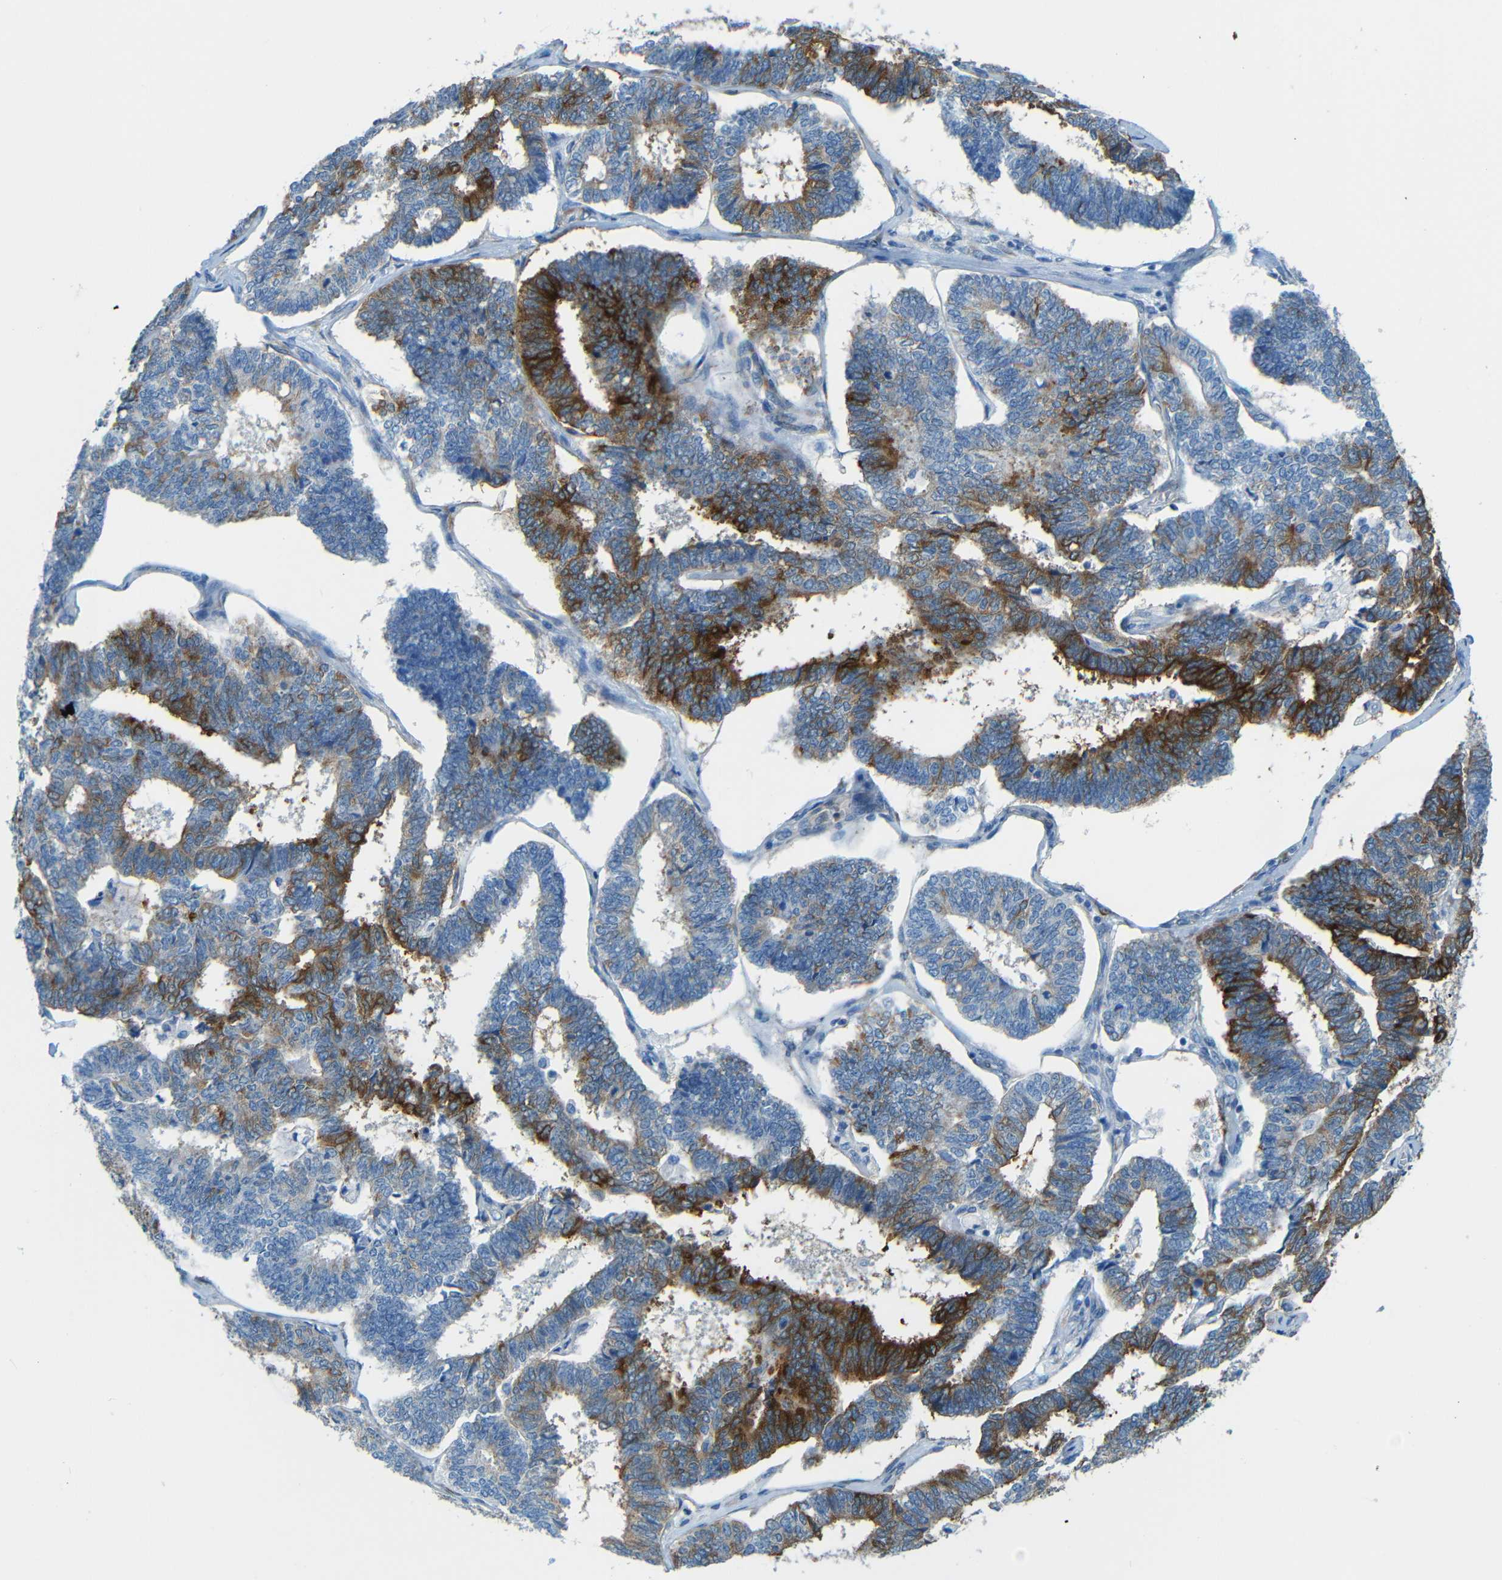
{"staining": {"intensity": "moderate", "quantity": "25%-75%", "location": "cytoplasmic/membranous"}, "tissue": "endometrial cancer", "cell_type": "Tumor cells", "image_type": "cancer", "snomed": [{"axis": "morphology", "description": "Adenocarcinoma, NOS"}, {"axis": "topography", "description": "Endometrium"}], "caption": "A histopathology image of human adenocarcinoma (endometrial) stained for a protein exhibits moderate cytoplasmic/membranous brown staining in tumor cells.", "gene": "MAP2", "patient": {"sex": "female", "age": 70}}